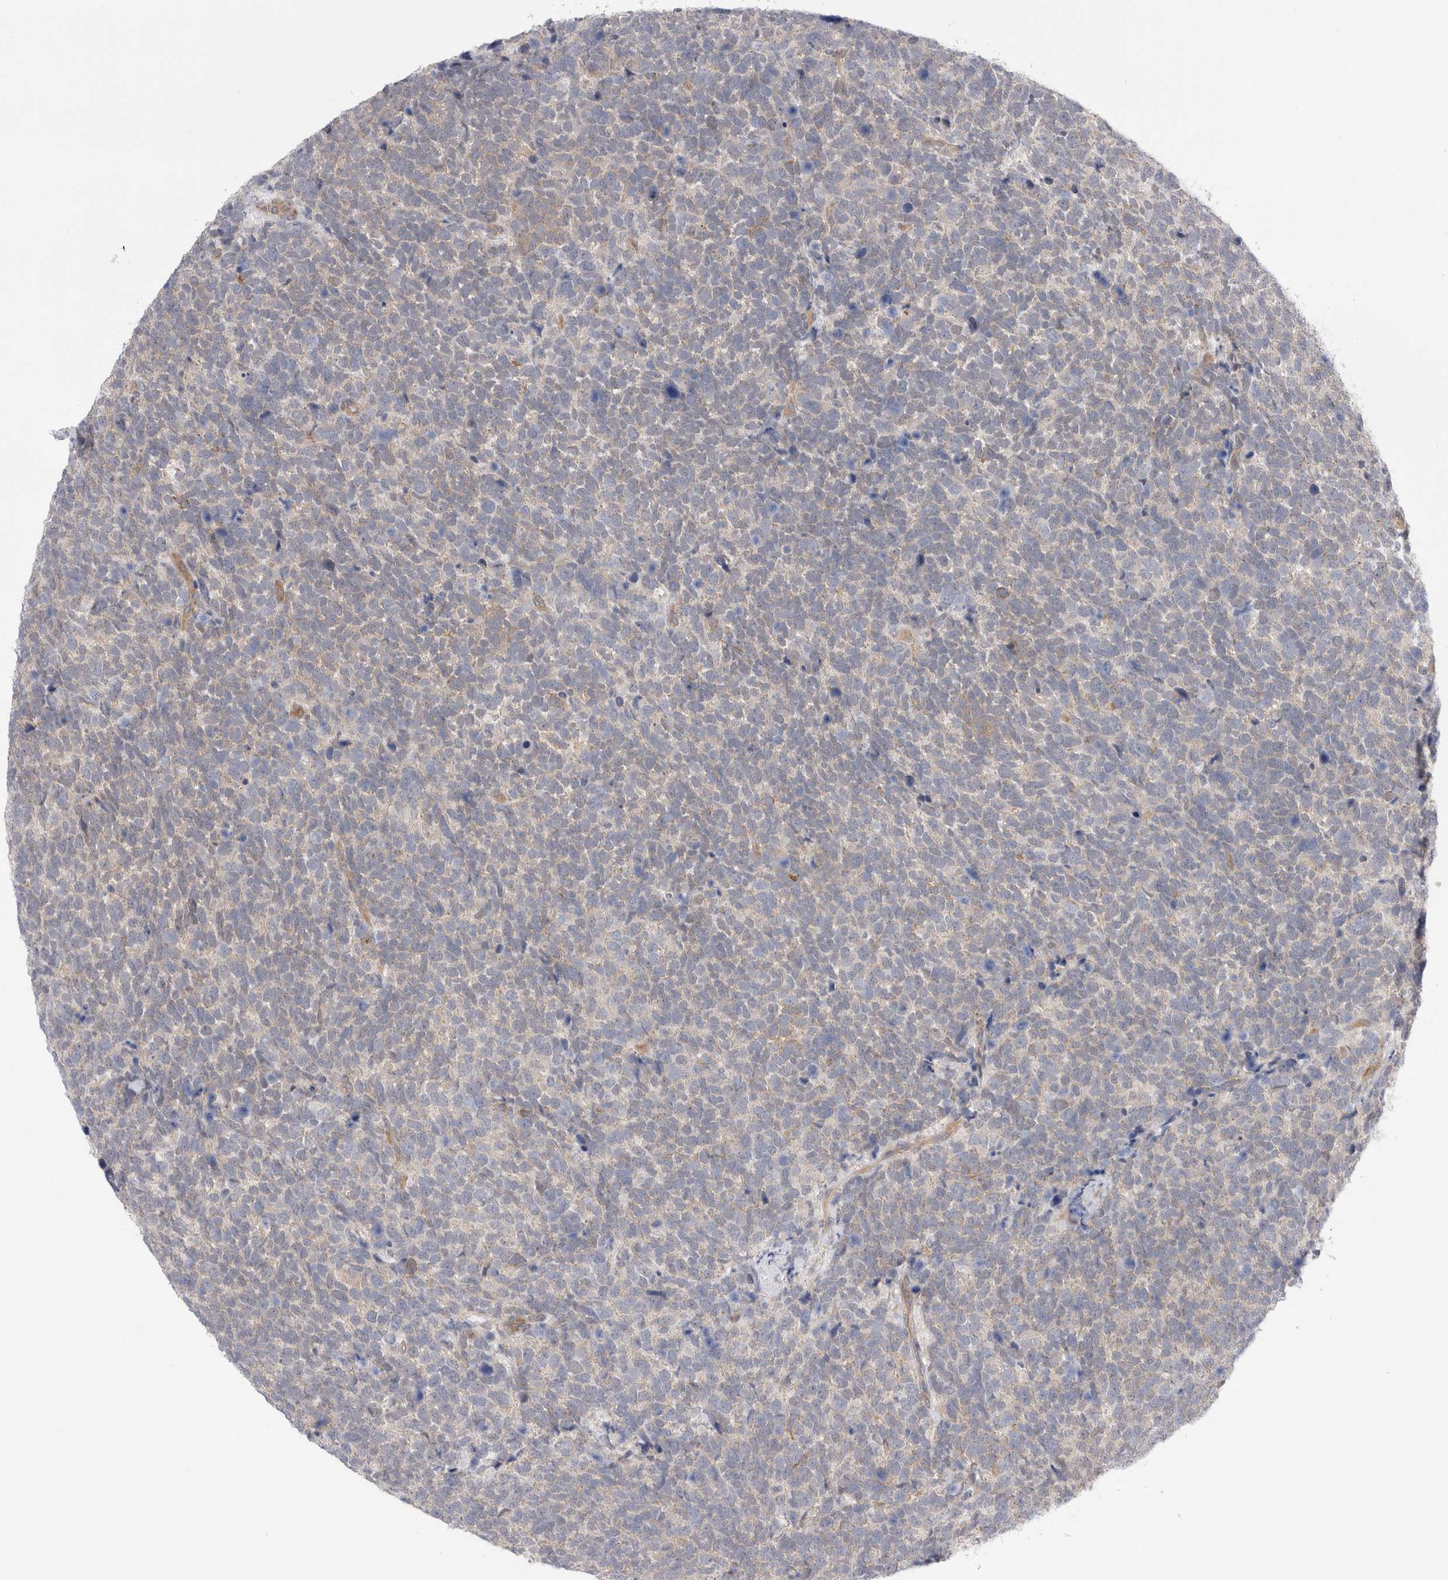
{"staining": {"intensity": "negative", "quantity": "none", "location": "none"}, "tissue": "urothelial cancer", "cell_type": "Tumor cells", "image_type": "cancer", "snomed": [{"axis": "morphology", "description": "Urothelial carcinoma, High grade"}, {"axis": "topography", "description": "Urinary bladder"}], "caption": "Tumor cells show no significant positivity in urothelial cancer.", "gene": "TAFA5", "patient": {"sex": "female", "age": 82}}